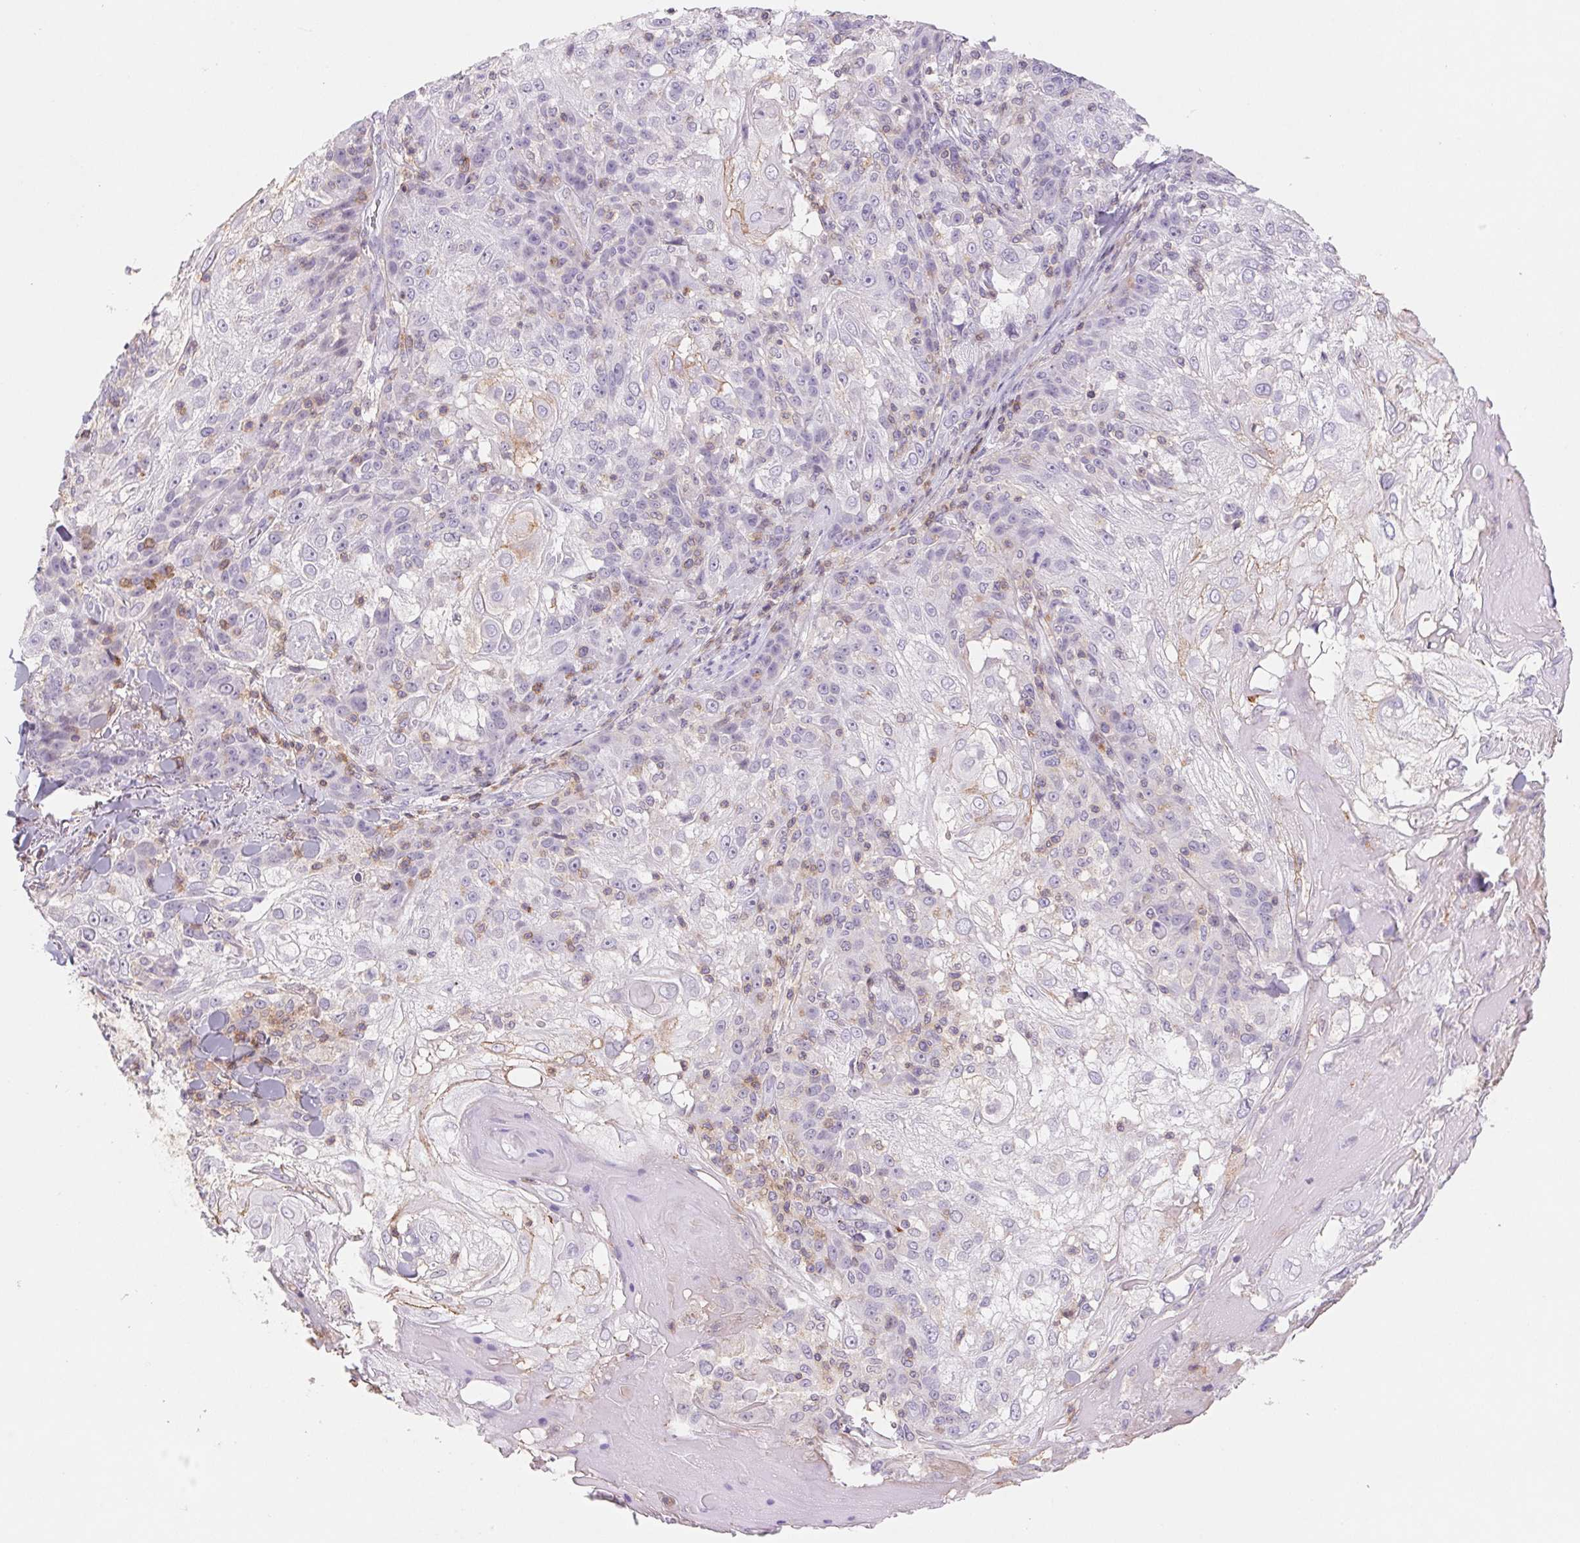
{"staining": {"intensity": "negative", "quantity": "none", "location": "none"}, "tissue": "skin cancer", "cell_type": "Tumor cells", "image_type": "cancer", "snomed": [{"axis": "morphology", "description": "Normal tissue, NOS"}, {"axis": "morphology", "description": "Squamous cell carcinoma, NOS"}, {"axis": "topography", "description": "Skin"}], "caption": "The photomicrograph exhibits no staining of tumor cells in skin cancer. The staining was performed using DAB to visualize the protein expression in brown, while the nuclei were stained in blue with hematoxylin (Magnification: 20x).", "gene": "KIF26A", "patient": {"sex": "female", "age": 83}}